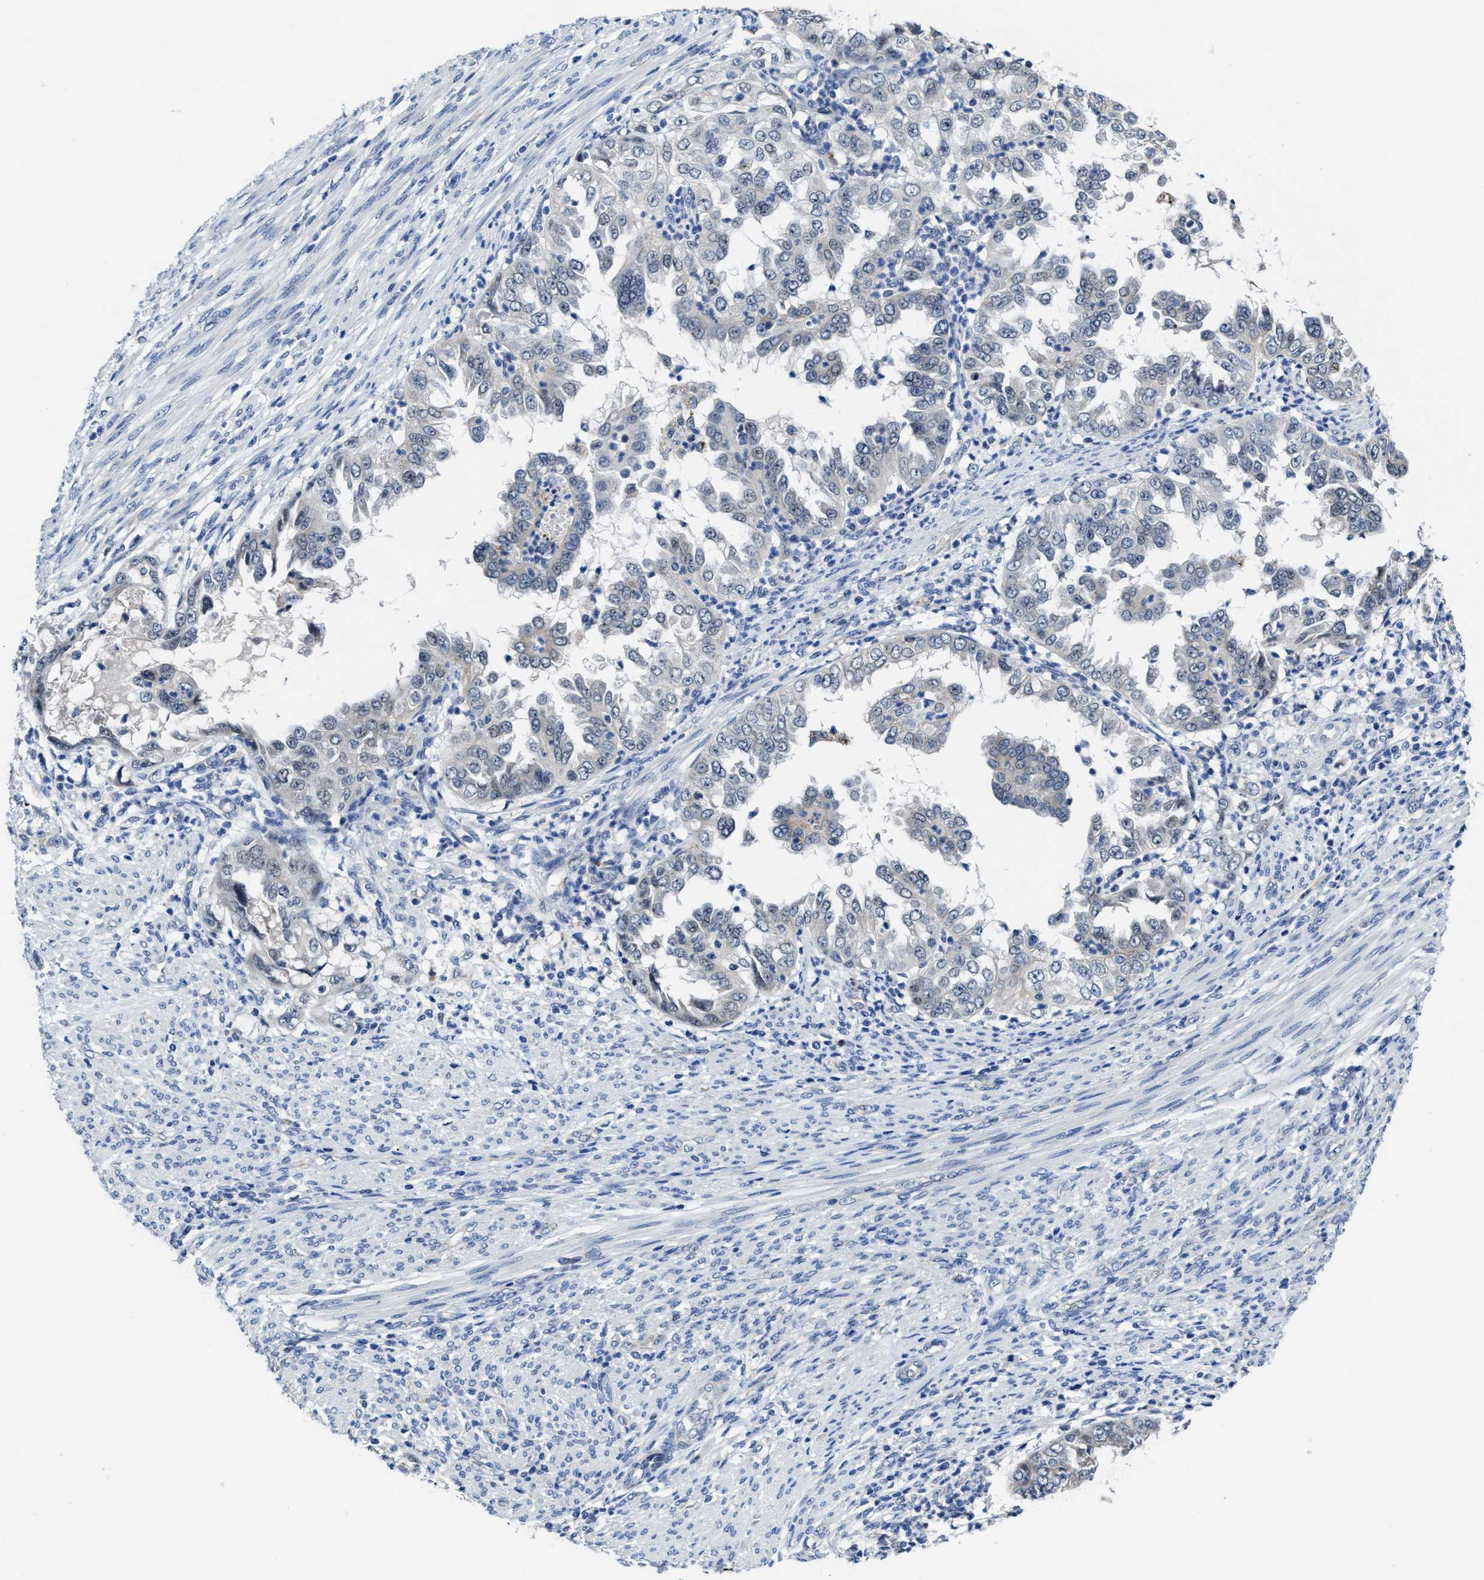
{"staining": {"intensity": "negative", "quantity": "none", "location": "none"}, "tissue": "endometrial cancer", "cell_type": "Tumor cells", "image_type": "cancer", "snomed": [{"axis": "morphology", "description": "Adenocarcinoma, NOS"}, {"axis": "topography", "description": "Endometrium"}], "caption": "DAB (3,3'-diaminobenzidine) immunohistochemical staining of human endometrial cancer (adenocarcinoma) shows no significant staining in tumor cells. Nuclei are stained in blue.", "gene": "GHITM", "patient": {"sex": "female", "age": 85}}